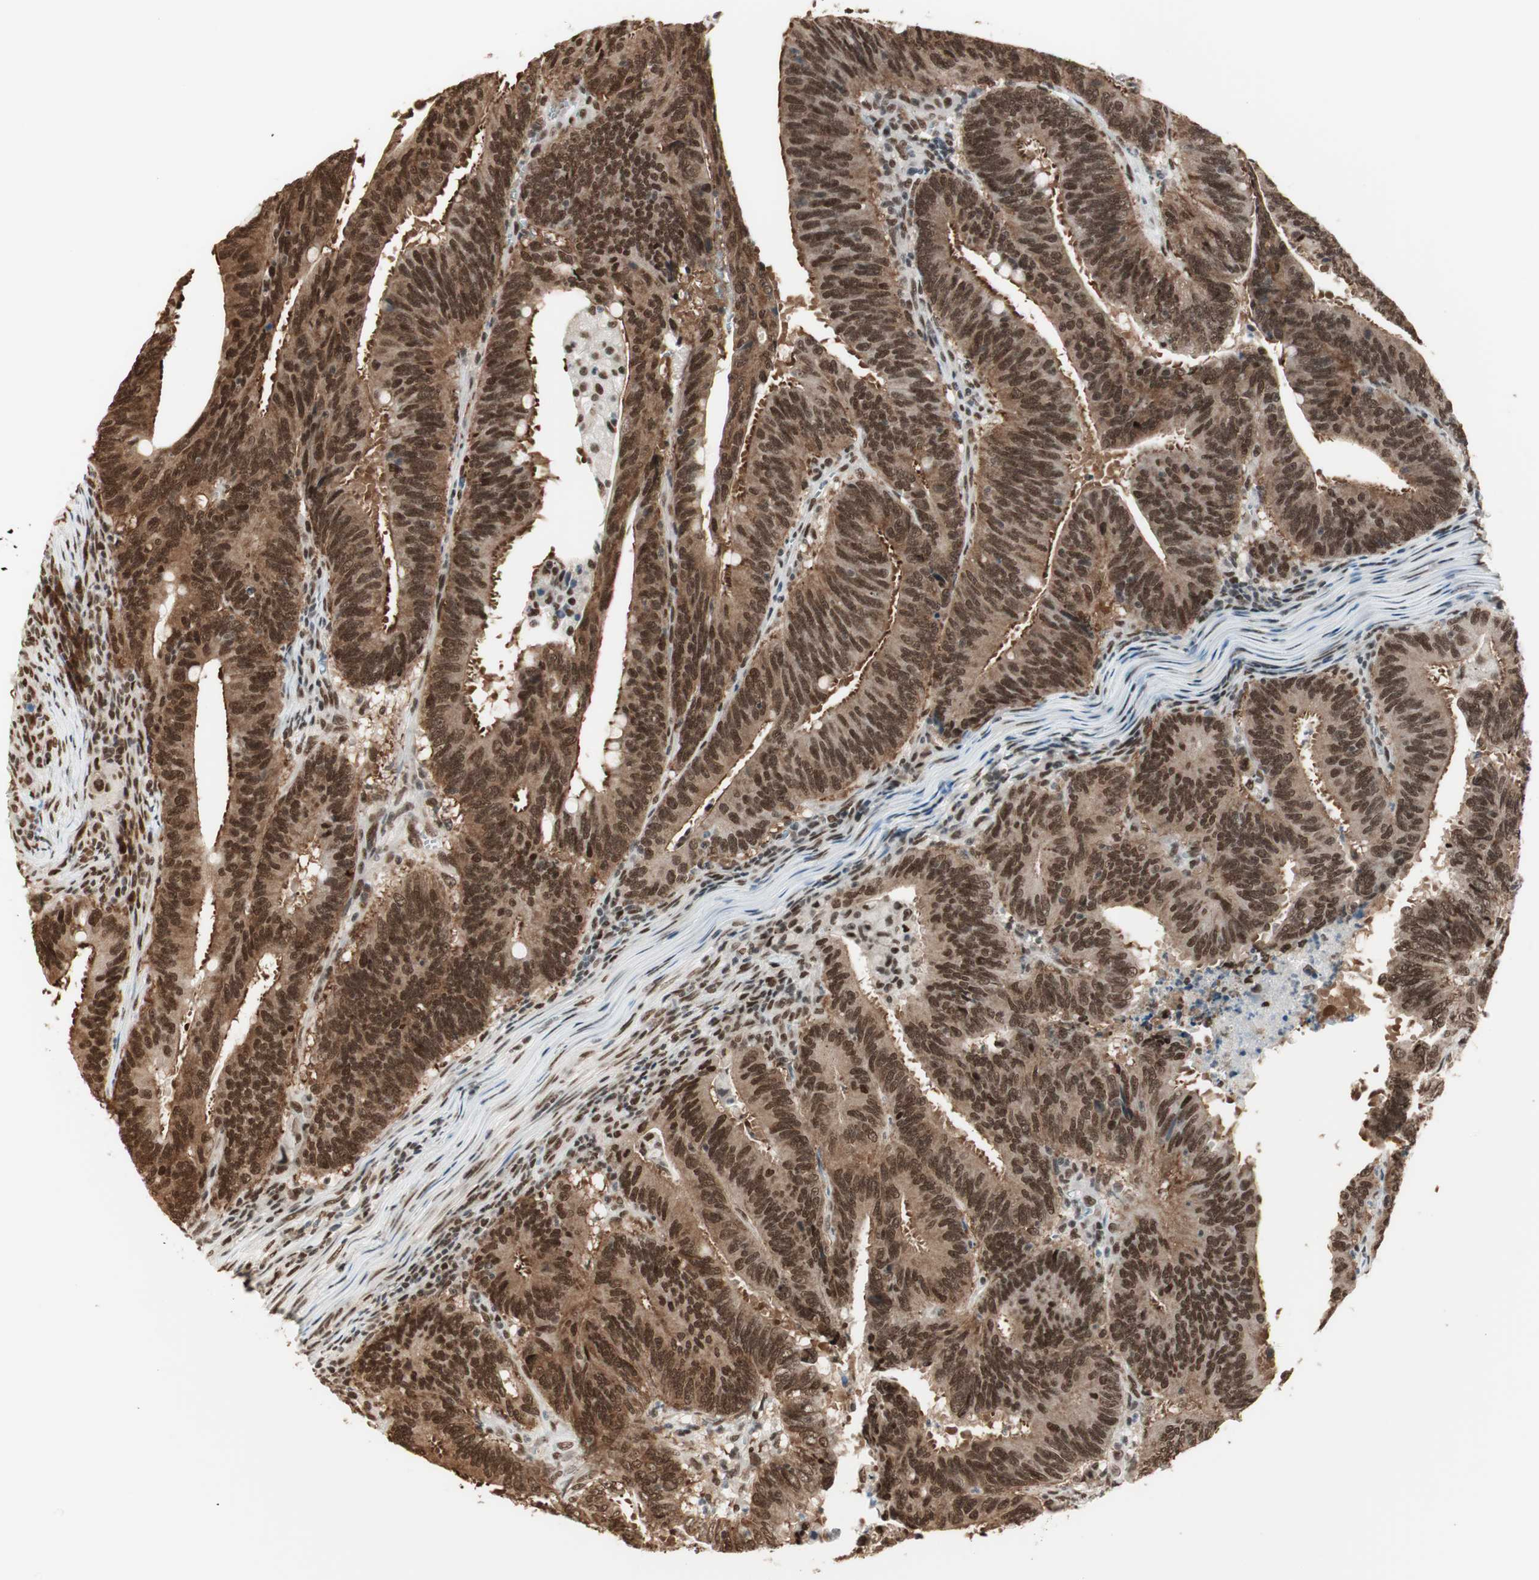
{"staining": {"intensity": "strong", "quantity": ">75%", "location": "cytoplasmic/membranous,nuclear"}, "tissue": "colorectal cancer", "cell_type": "Tumor cells", "image_type": "cancer", "snomed": [{"axis": "morphology", "description": "Adenocarcinoma, NOS"}, {"axis": "topography", "description": "Colon"}], "caption": "Immunohistochemistry image of colorectal cancer (adenocarcinoma) stained for a protein (brown), which exhibits high levels of strong cytoplasmic/membranous and nuclear positivity in about >75% of tumor cells.", "gene": "SMARCE1", "patient": {"sex": "male", "age": 45}}